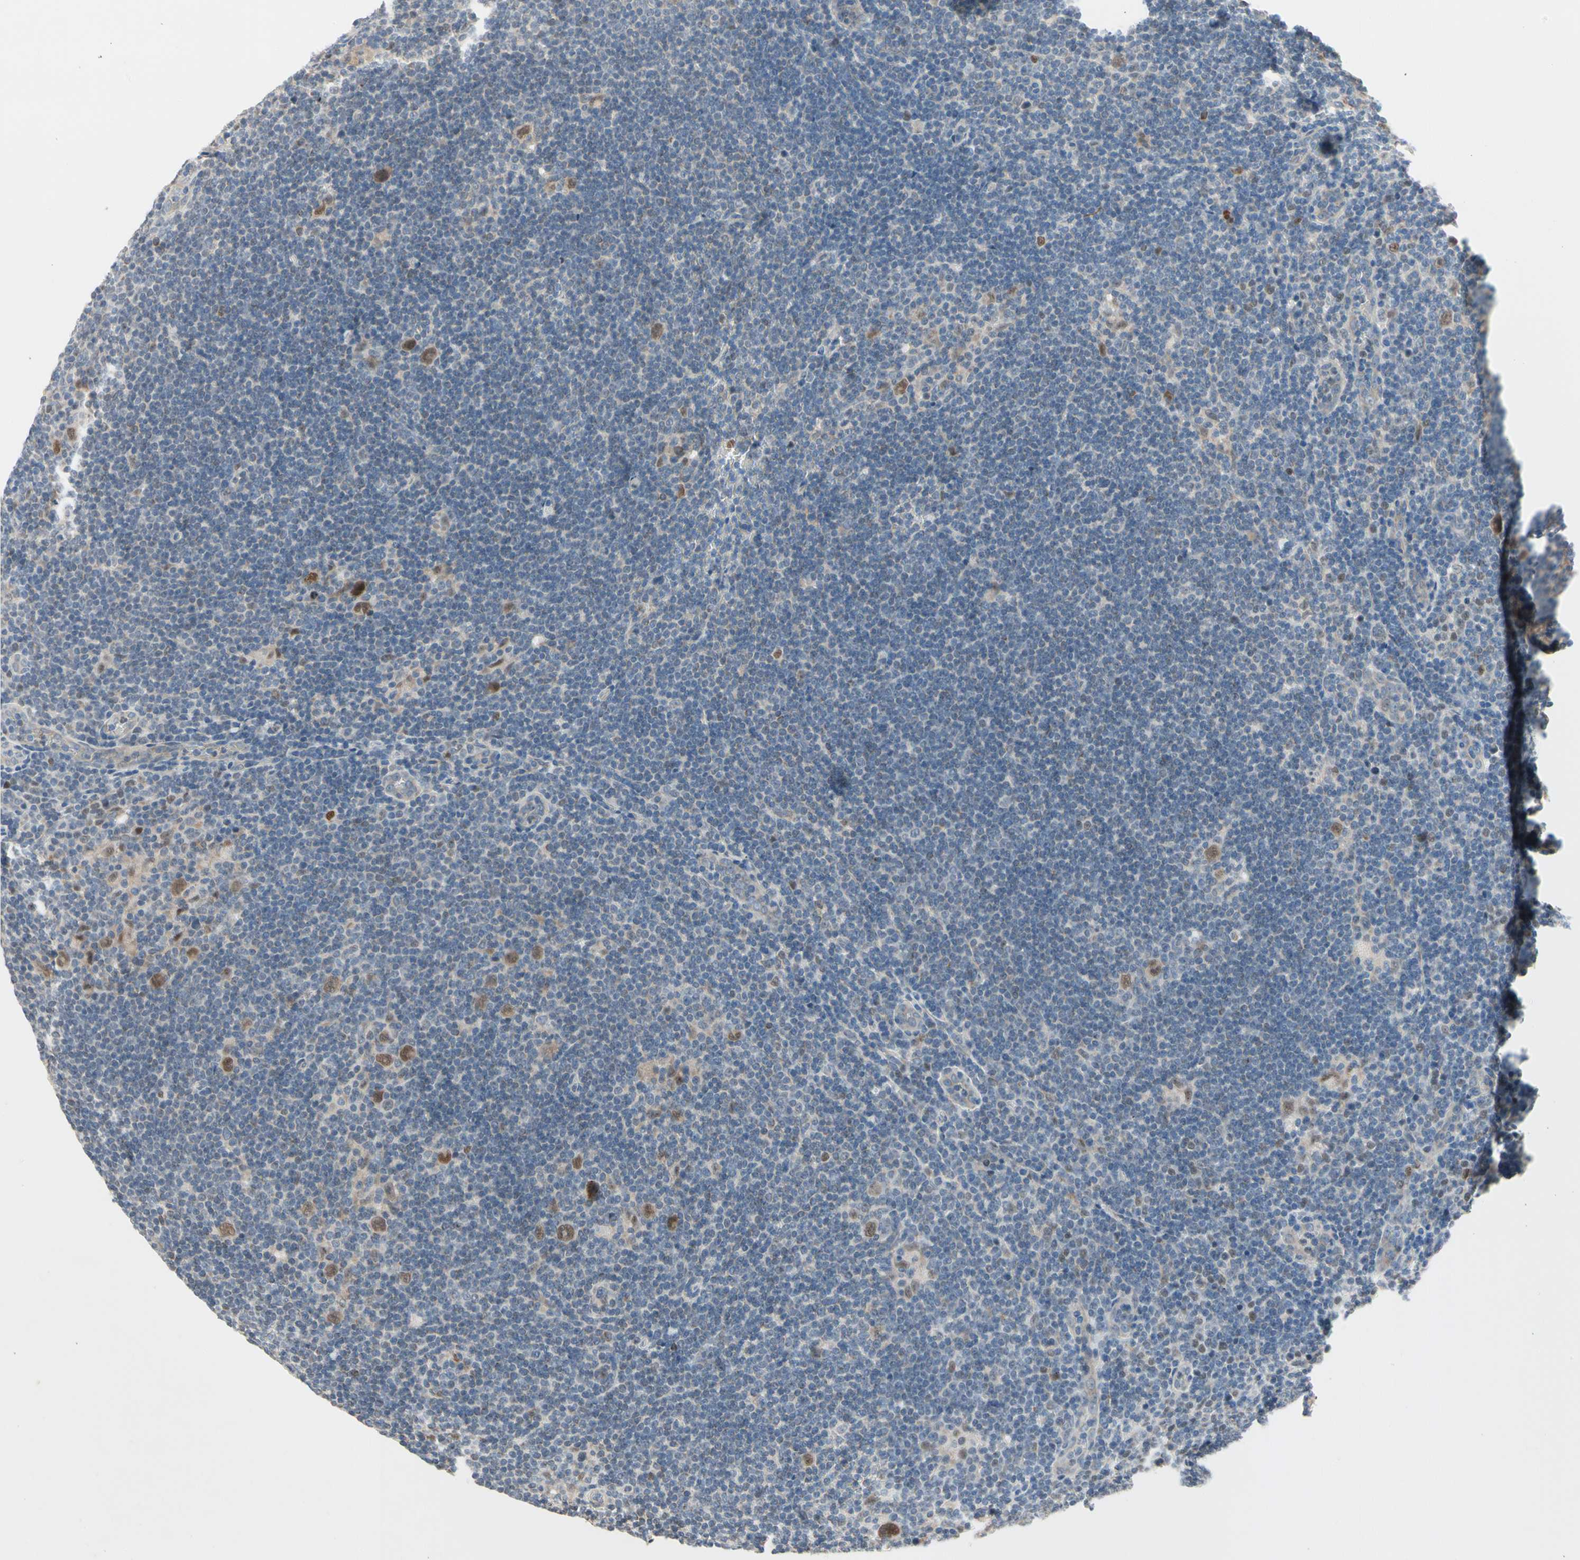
{"staining": {"intensity": "moderate", "quantity": ">75%", "location": "cytoplasmic/membranous,nuclear"}, "tissue": "lymphoma", "cell_type": "Tumor cells", "image_type": "cancer", "snomed": [{"axis": "morphology", "description": "Hodgkin's disease, NOS"}, {"axis": "topography", "description": "Lymph node"}], "caption": "Hodgkin's disease stained with DAB (3,3'-diaminobenzidine) immunohistochemistry exhibits medium levels of moderate cytoplasmic/membranous and nuclear staining in approximately >75% of tumor cells.", "gene": "MARK1", "patient": {"sex": "female", "age": 57}}